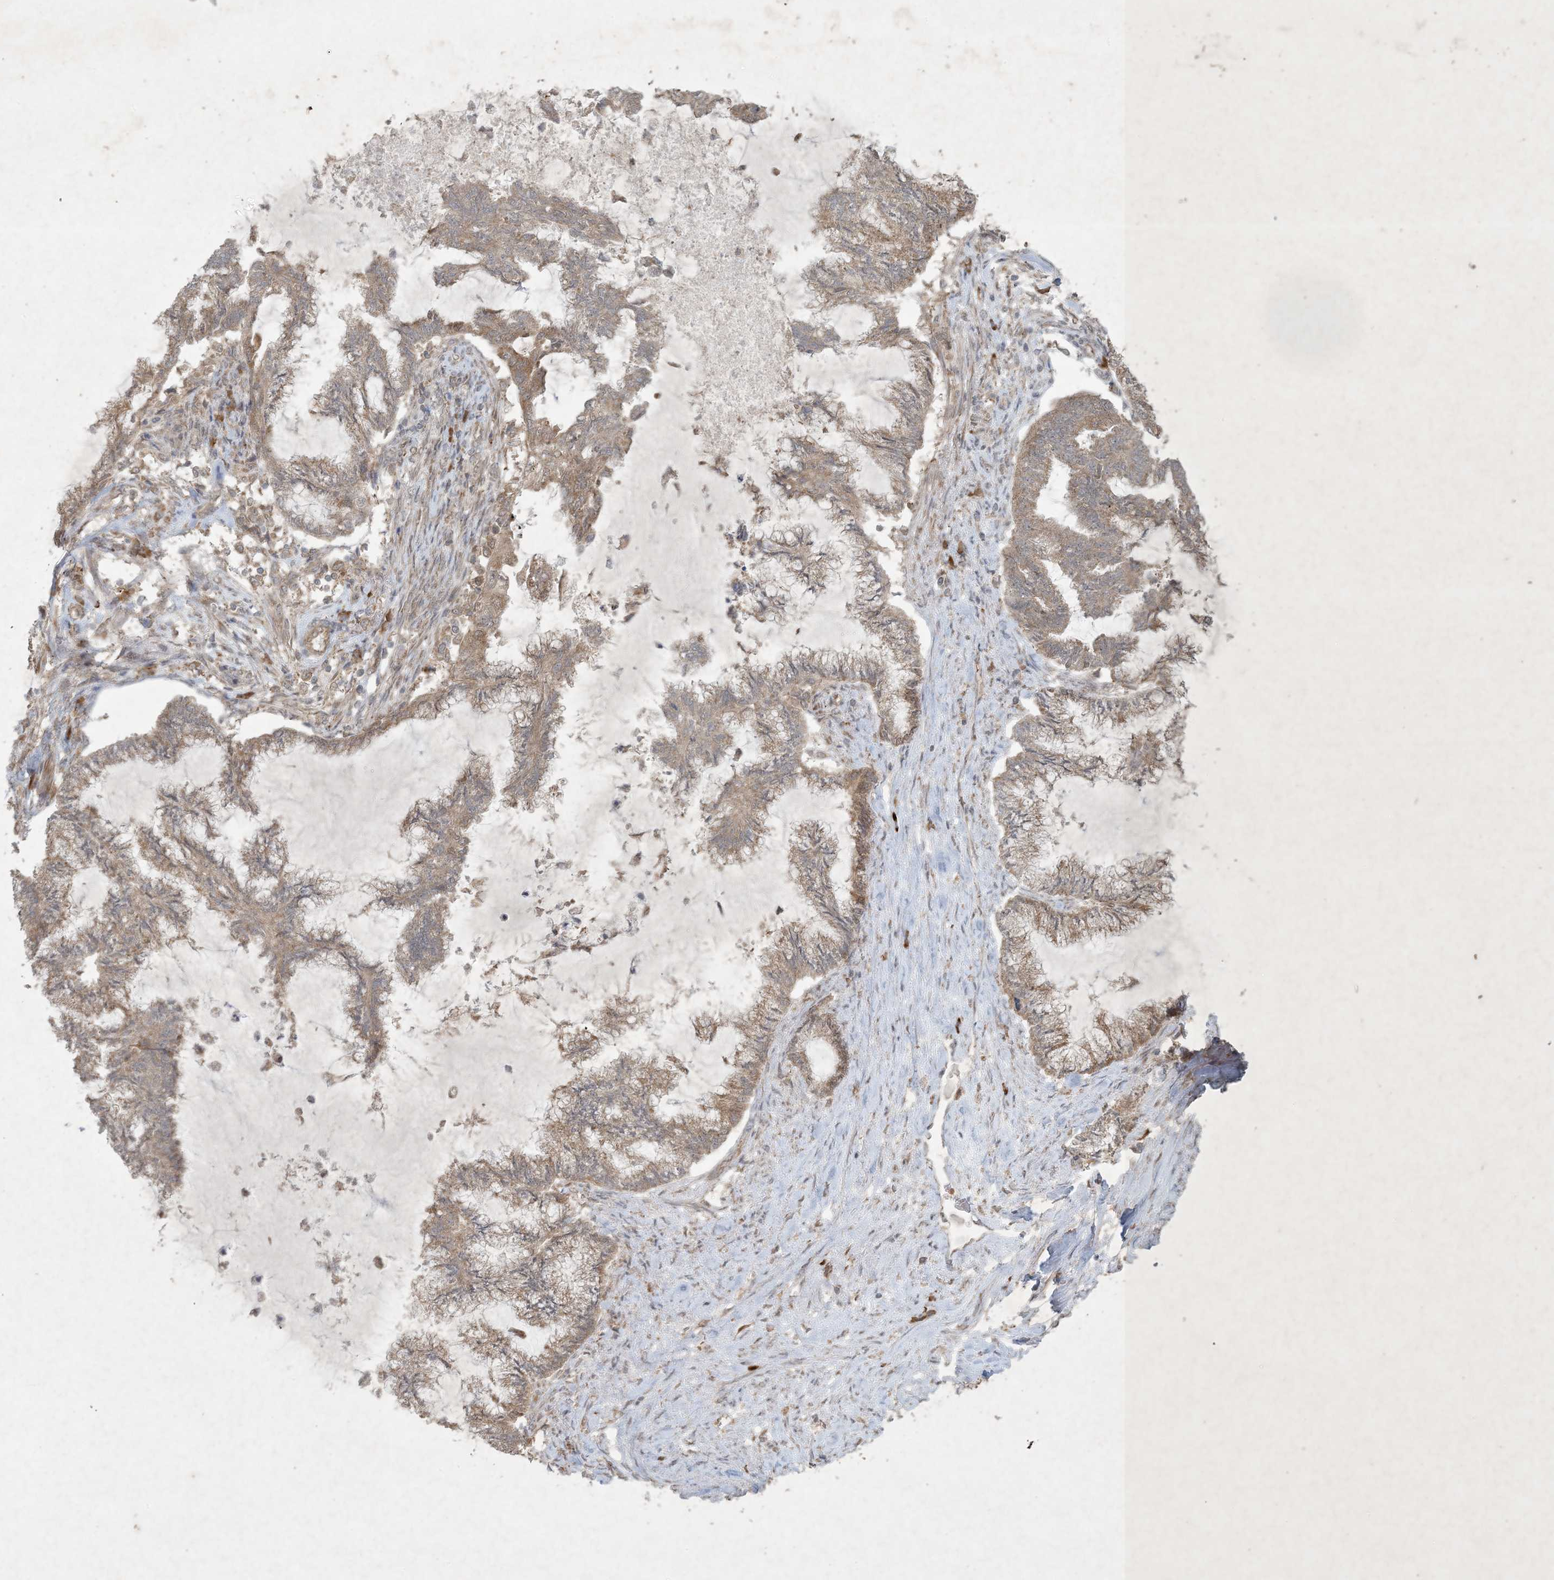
{"staining": {"intensity": "moderate", "quantity": ">75%", "location": "cytoplasmic/membranous"}, "tissue": "endometrial cancer", "cell_type": "Tumor cells", "image_type": "cancer", "snomed": [{"axis": "morphology", "description": "Adenocarcinoma, NOS"}, {"axis": "topography", "description": "Endometrium"}], "caption": "Endometrial adenocarcinoma was stained to show a protein in brown. There is medium levels of moderate cytoplasmic/membranous expression in approximately >75% of tumor cells.", "gene": "NRBP2", "patient": {"sex": "female", "age": 86}}